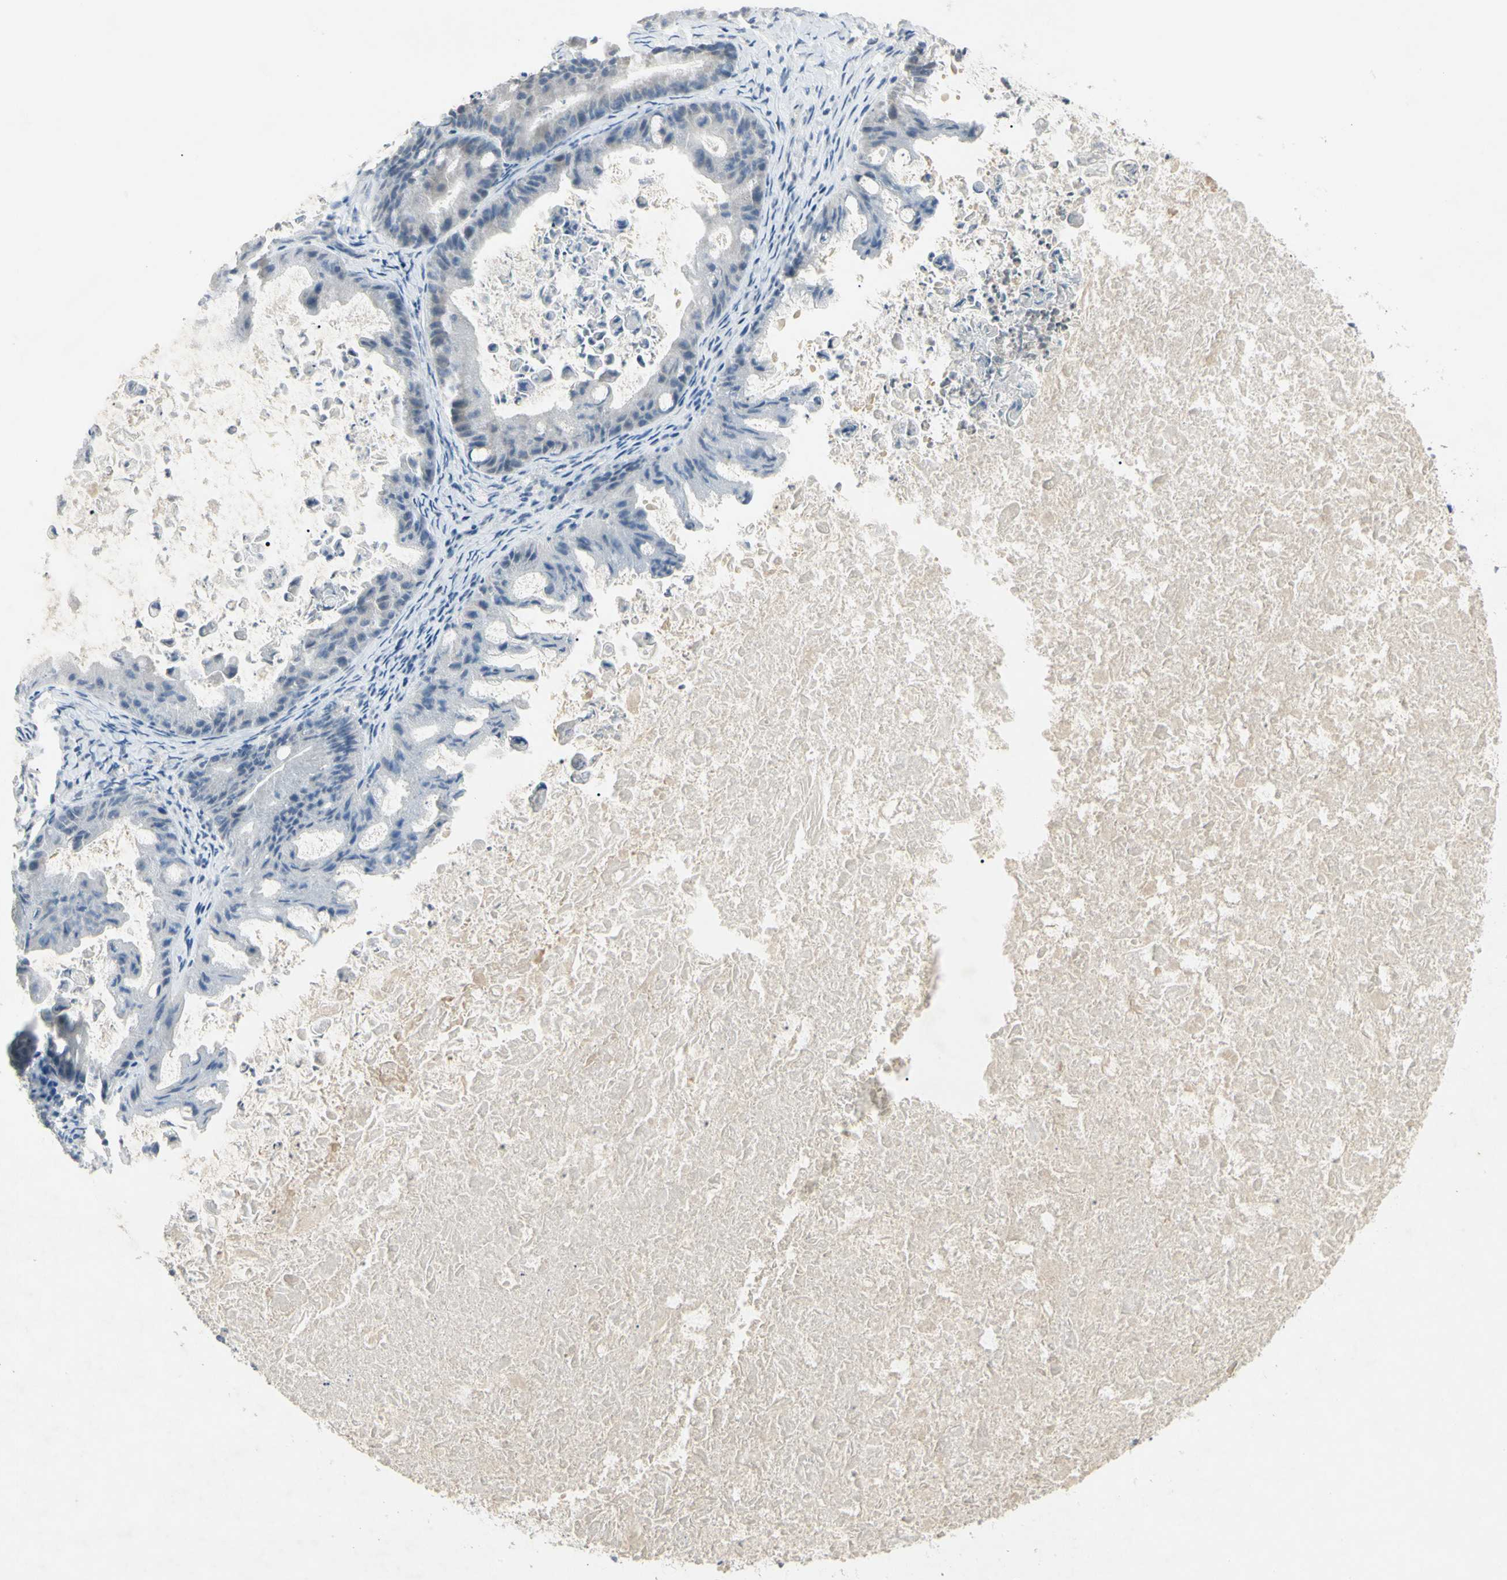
{"staining": {"intensity": "negative", "quantity": "none", "location": "none"}, "tissue": "ovarian cancer", "cell_type": "Tumor cells", "image_type": "cancer", "snomed": [{"axis": "morphology", "description": "Cystadenocarcinoma, mucinous, NOS"}, {"axis": "topography", "description": "Ovary"}], "caption": "This is an immunohistochemistry histopathology image of human mucinous cystadenocarcinoma (ovarian). There is no staining in tumor cells.", "gene": "PRSS21", "patient": {"sex": "female", "age": 37}}